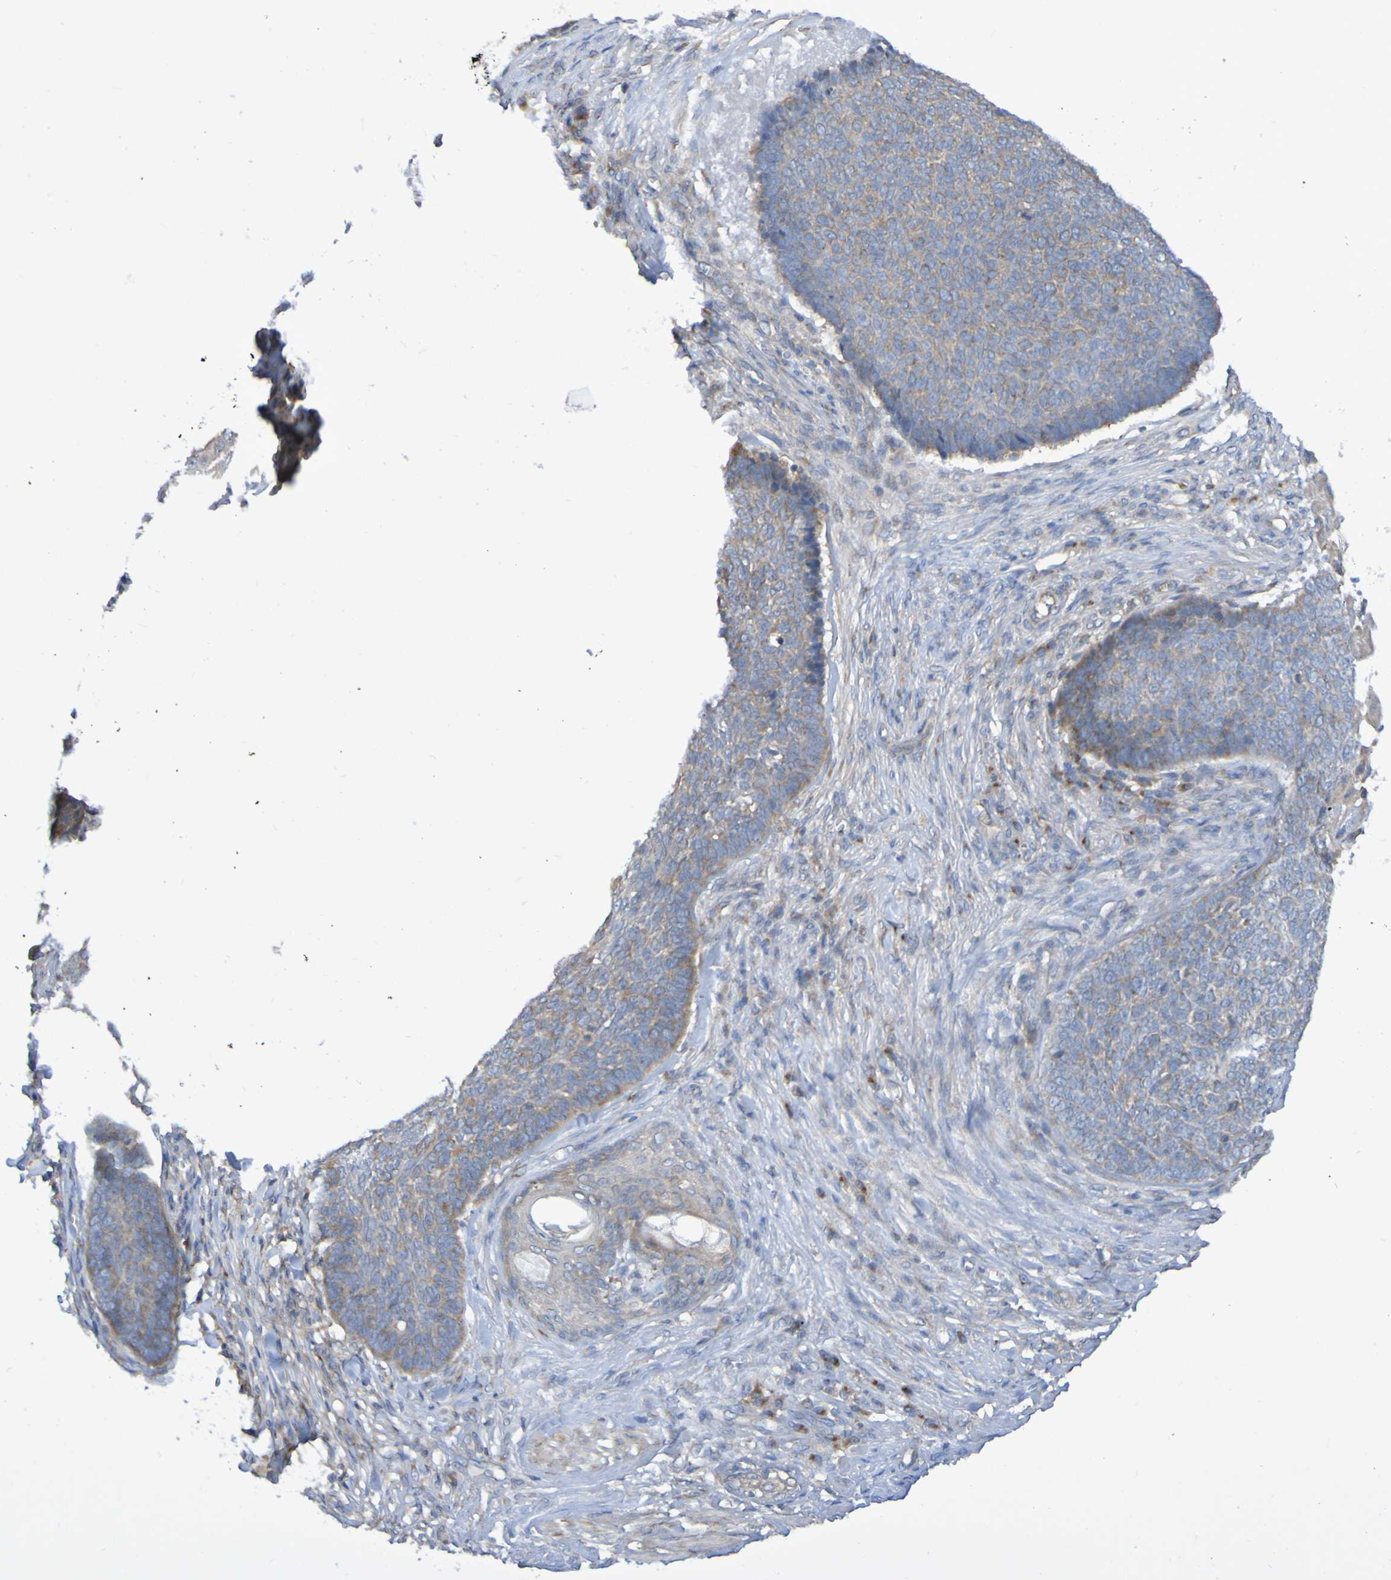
{"staining": {"intensity": "weak", "quantity": ">75%", "location": "cytoplasmic/membranous"}, "tissue": "skin cancer", "cell_type": "Tumor cells", "image_type": "cancer", "snomed": [{"axis": "morphology", "description": "Basal cell carcinoma"}, {"axis": "topography", "description": "Skin"}], "caption": "Protein analysis of skin cancer (basal cell carcinoma) tissue reveals weak cytoplasmic/membranous expression in approximately >75% of tumor cells.", "gene": "LMBRD2", "patient": {"sex": "male", "age": 84}}